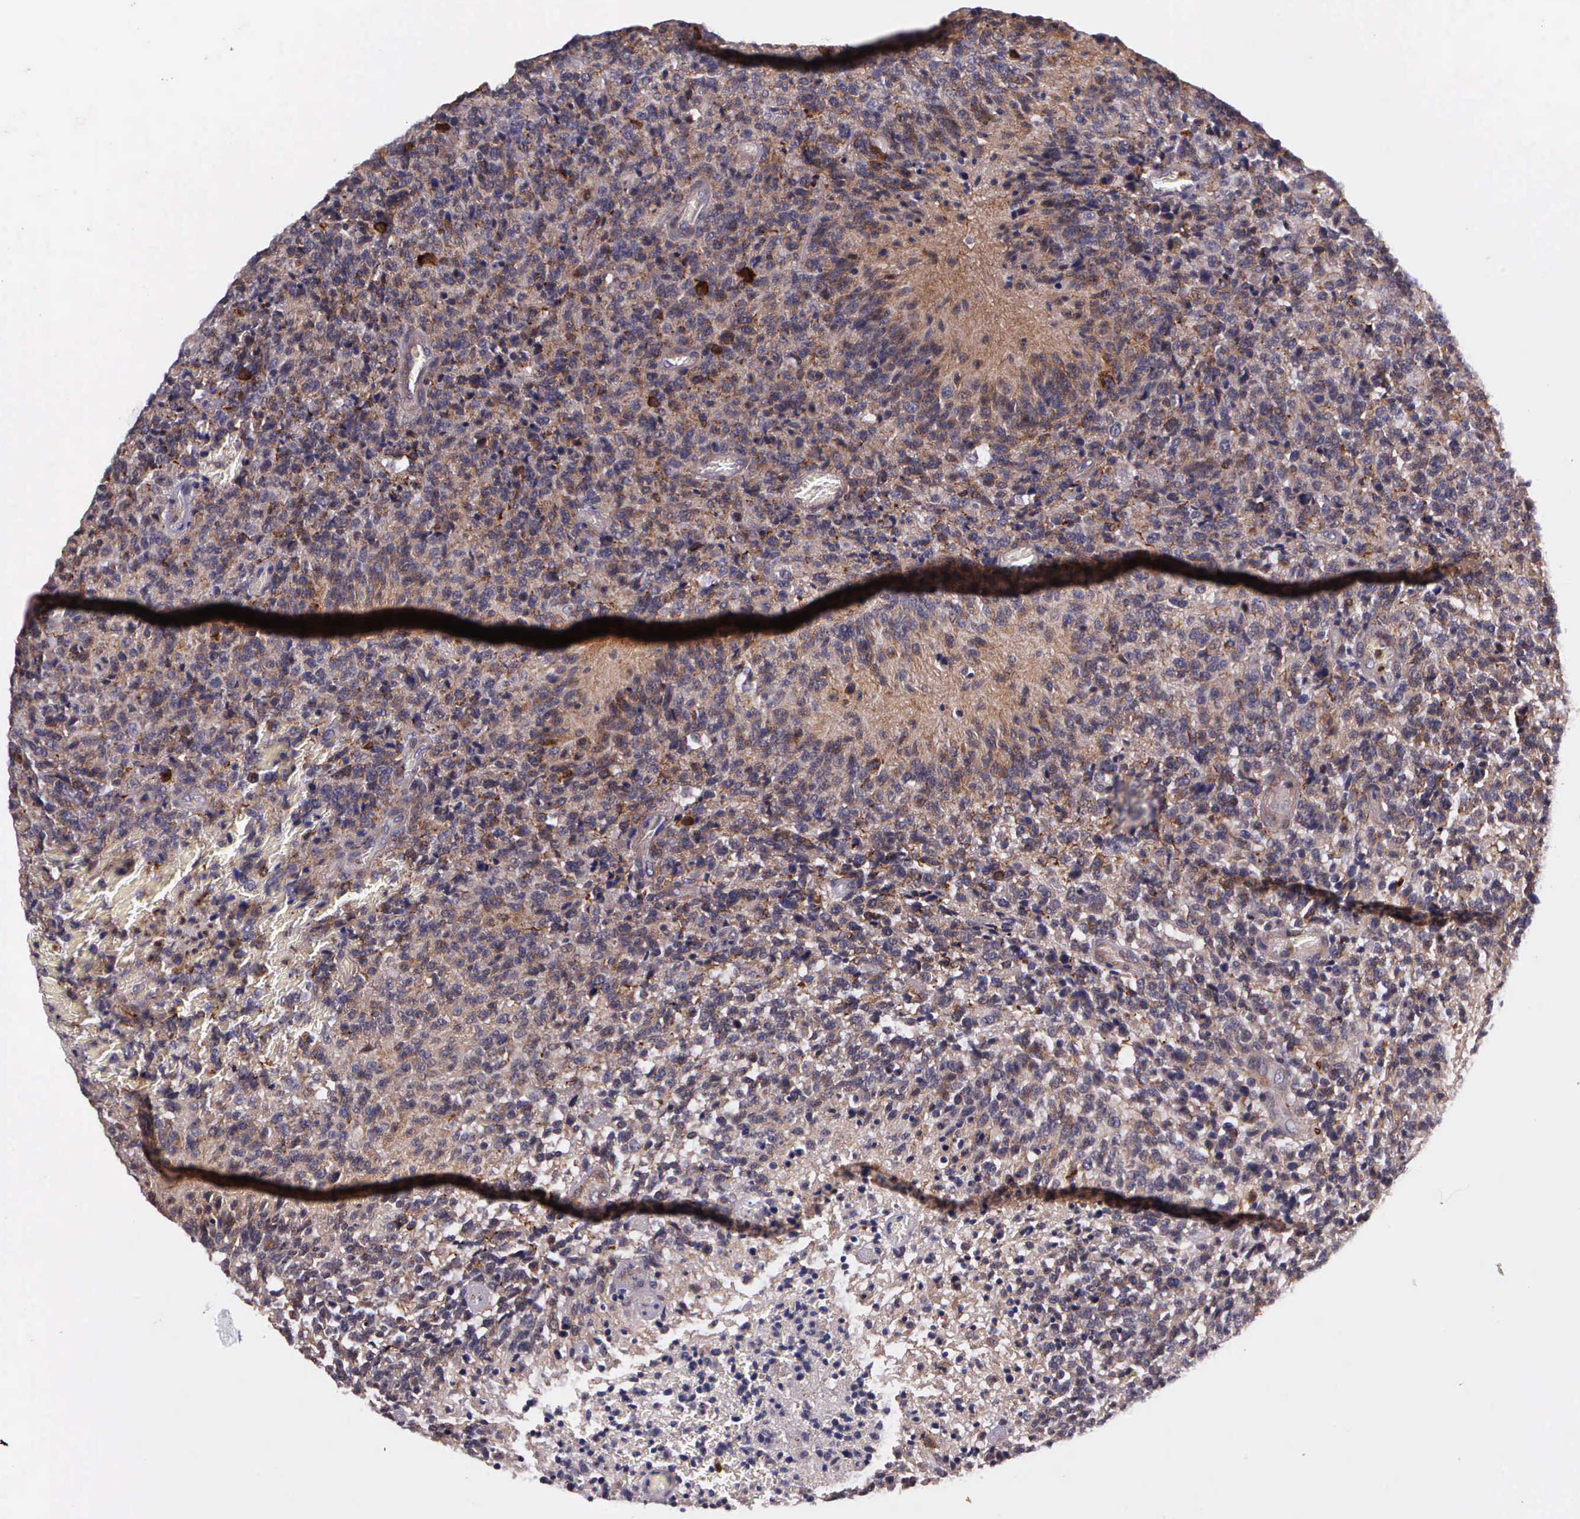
{"staining": {"intensity": "moderate", "quantity": "25%-75%", "location": "cytoplasmic/membranous"}, "tissue": "glioma", "cell_type": "Tumor cells", "image_type": "cancer", "snomed": [{"axis": "morphology", "description": "Glioma, malignant, High grade"}, {"axis": "topography", "description": "Brain"}], "caption": "Protein expression analysis of glioma demonstrates moderate cytoplasmic/membranous expression in about 25%-75% of tumor cells.", "gene": "PRICKLE3", "patient": {"sex": "male", "age": 36}}